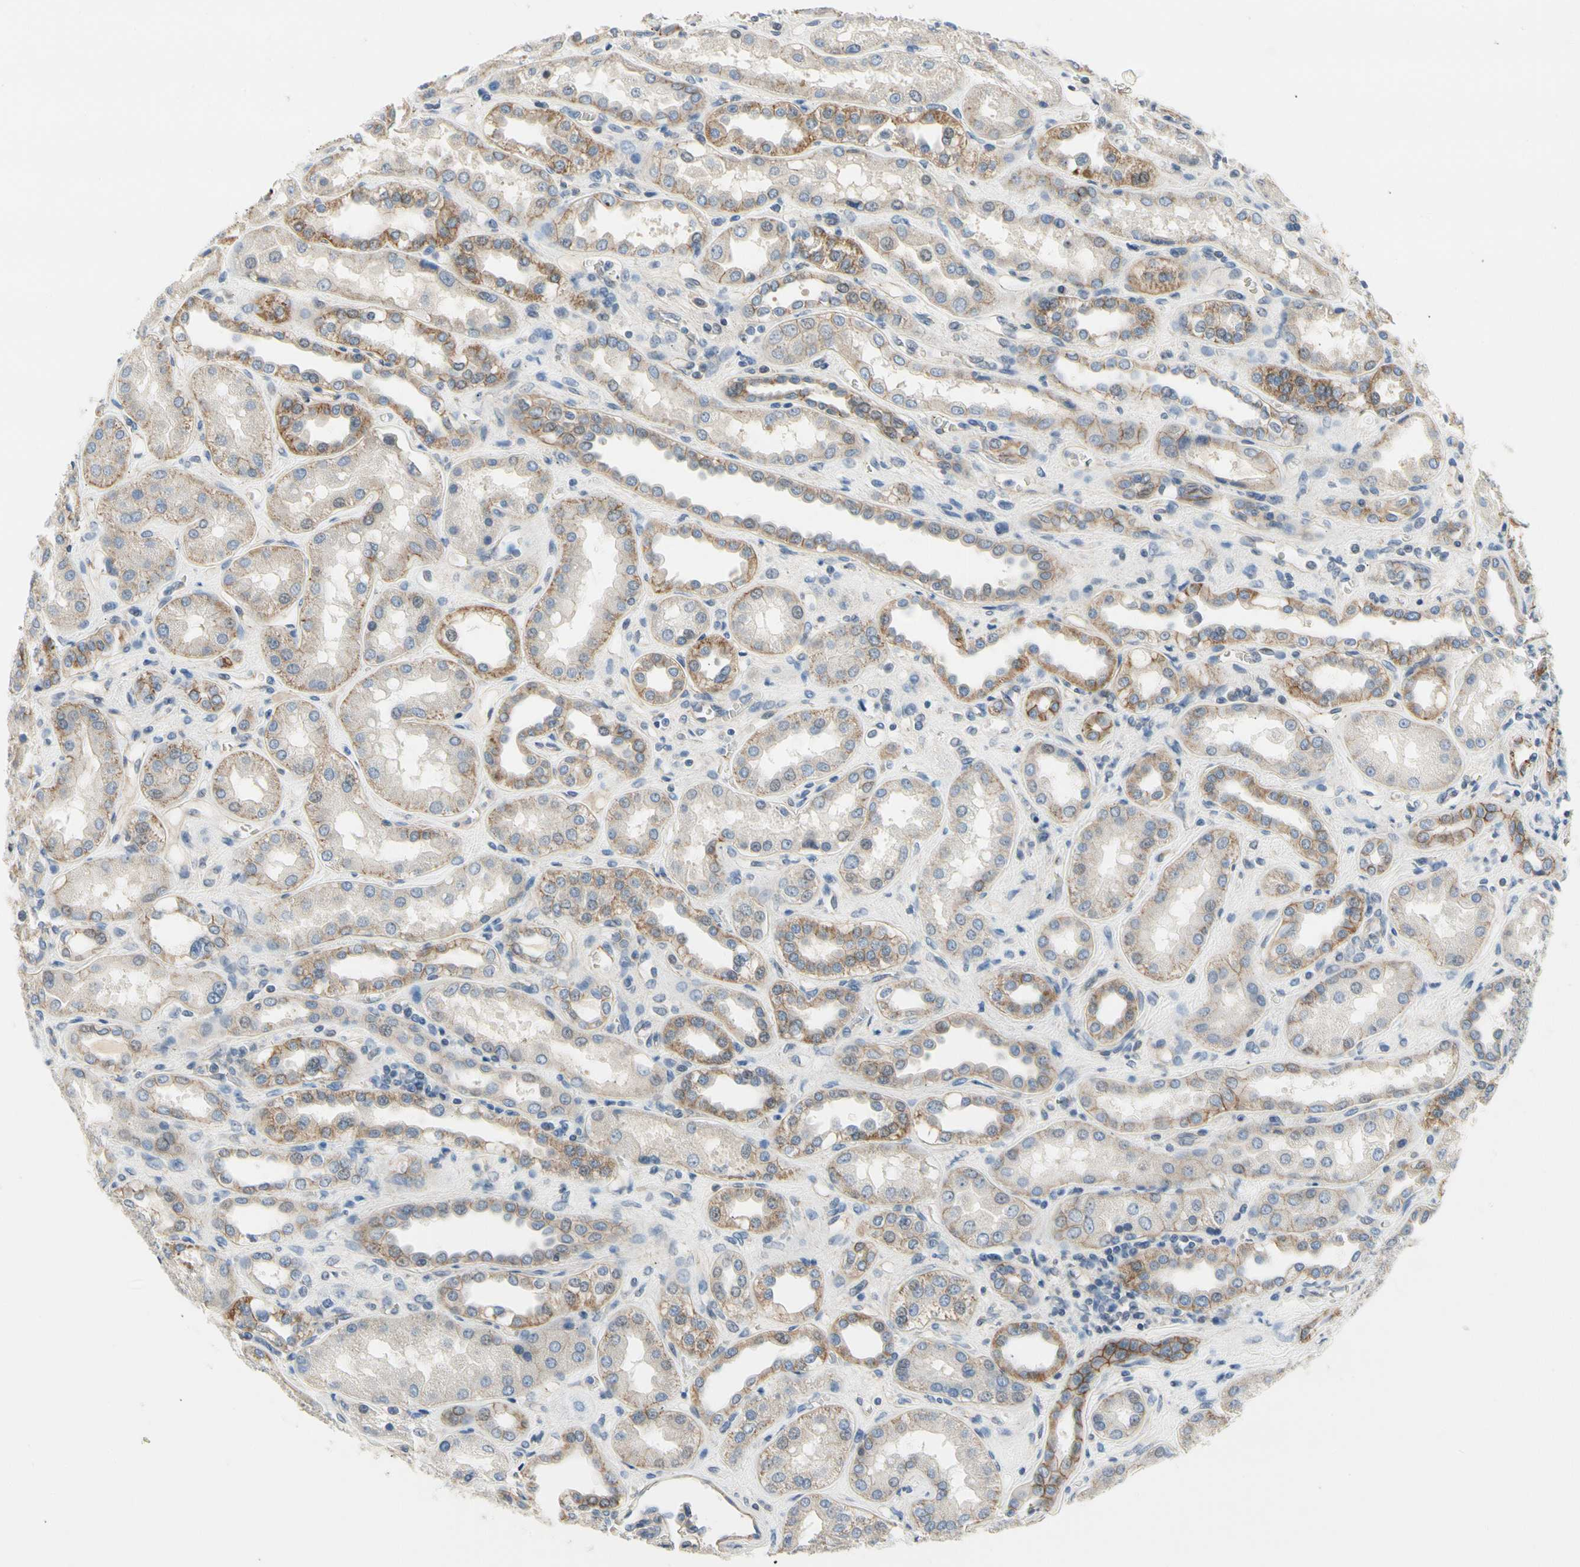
{"staining": {"intensity": "negative", "quantity": "none", "location": "none"}, "tissue": "kidney", "cell_type": "Cells in glomeruli", "image_type": "normal", "snomed": [{"axis": "morphology", "description": "Normal tissue, NOS"}, {"axis": "topography", "description": "Kidney"}], "caption": "Immunohistochemistry micrograph of unremarkable kidney: human kidney stained with DAB shows no significant protein positivity in cells in glomeruli.", "gene": "LGR6", "patient": {"sex": "male", "age": 59}}